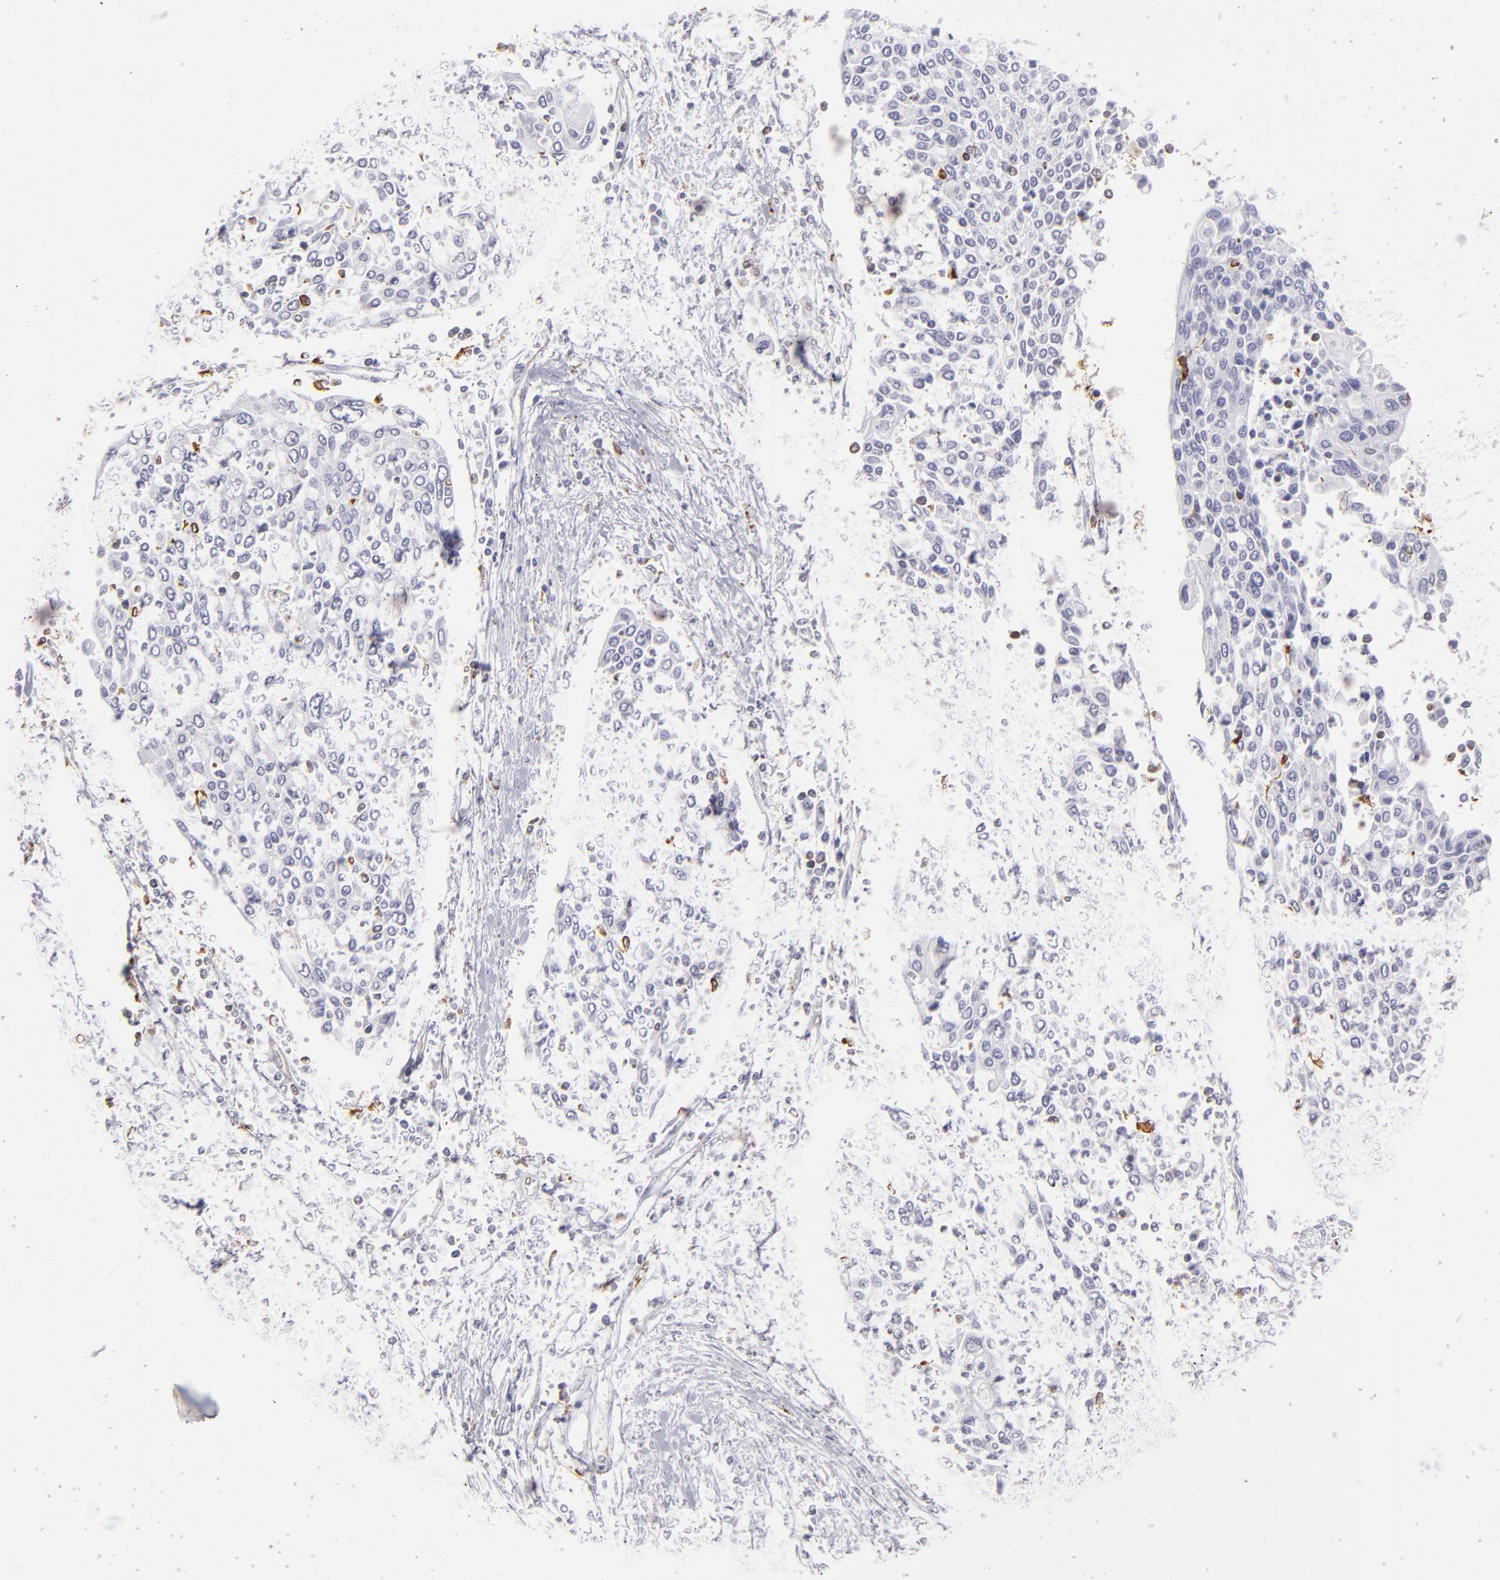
{"staining": {"intensity": "negative", "quantity": "none", "location": "none"}, "tissue": "cervical cancer", "cell_type": "Tumor cells", "image_type": "cancer", "snomed": [{"axis": "morphology", "description": "Squamous cell carcinoma, NOS"}, {"axis": "topography", "description": "Cervix"}], "caption": "Tumor cells are negative for brown protein staining in cervical squamous cell carcinoma.", "gene": "CD74", "patient": {"sex": "female", "age": 40}}